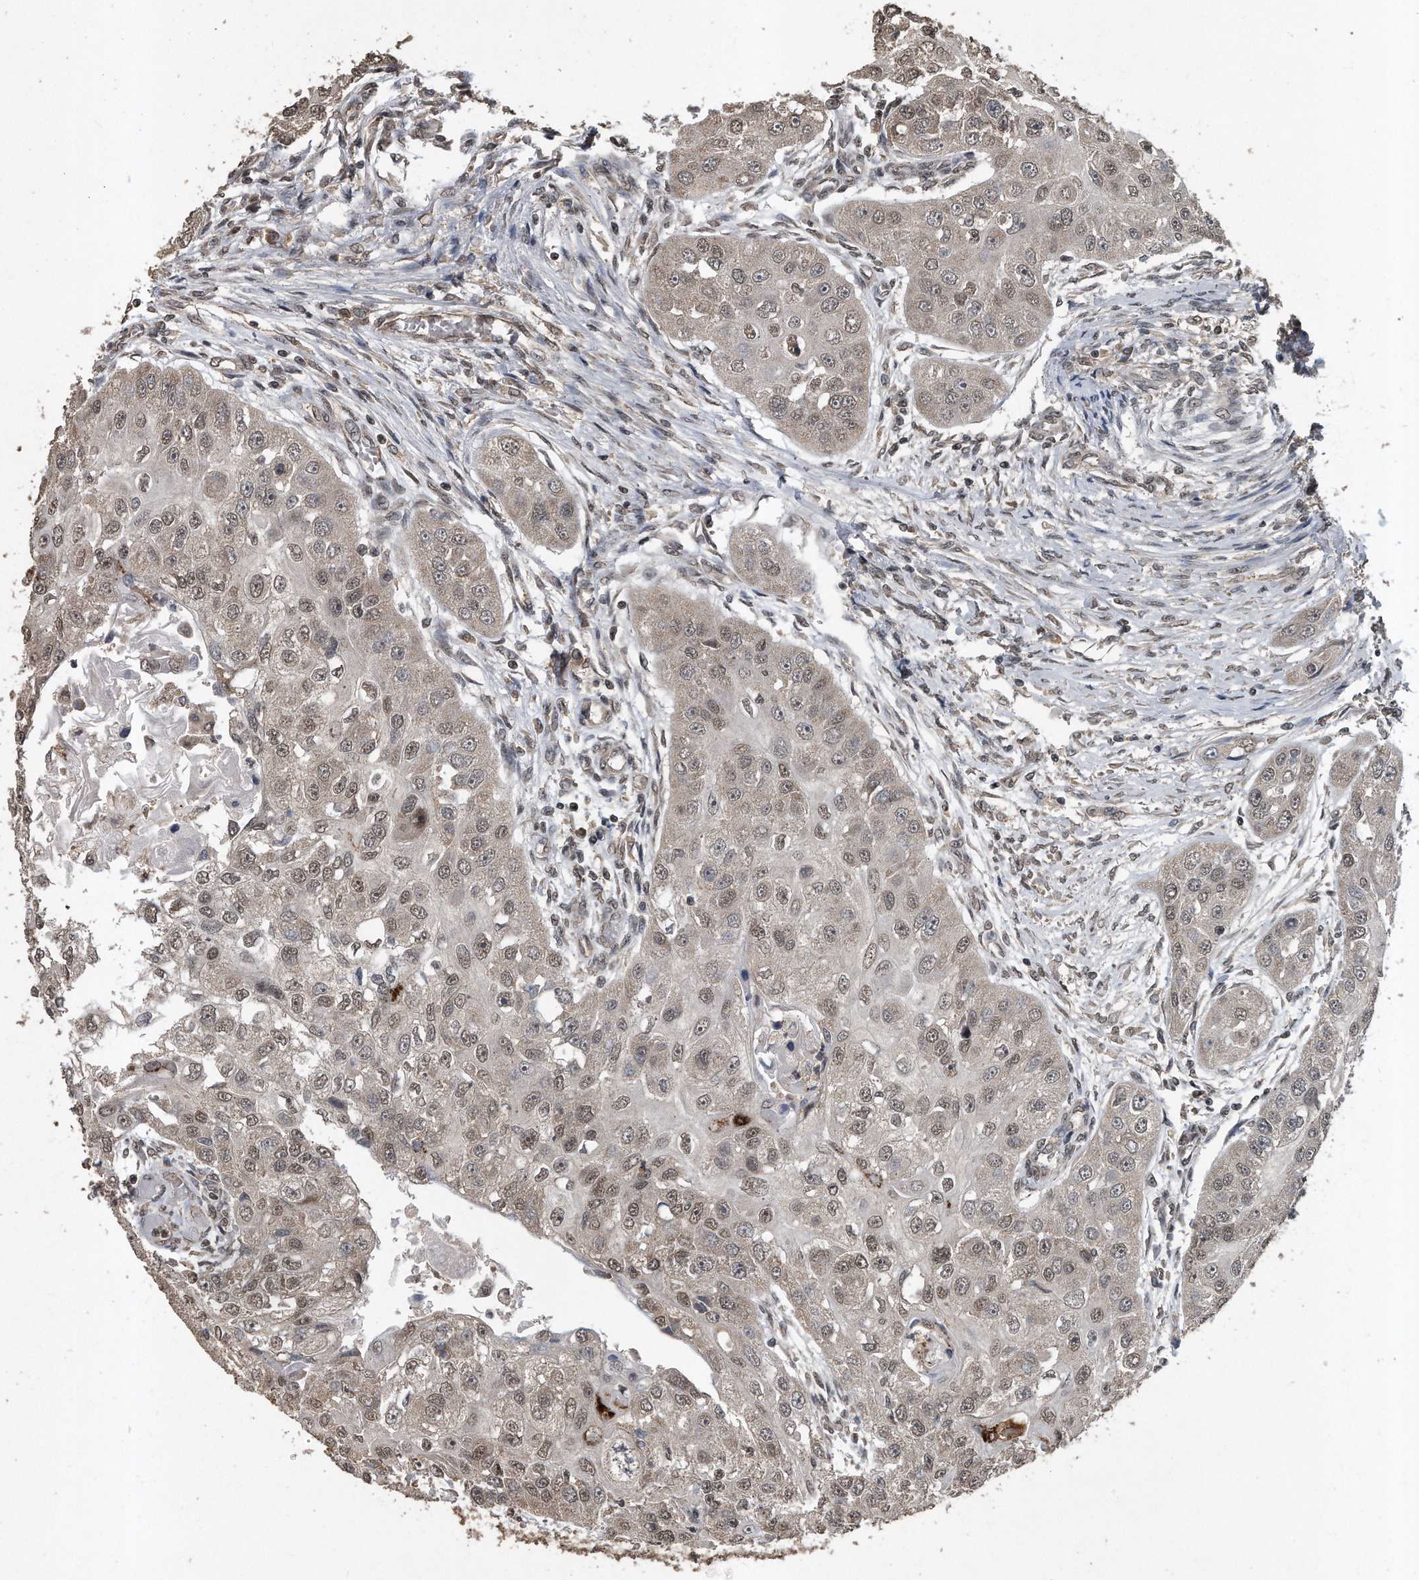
{"staining": {"intensity": "weak", "quantity": ">75%", "location": "nuclear"}, "tissue": "head and neck cancer", "cell_type": "Tumor cells", "image_type": "cancer", "snomed": [{"axis": "morphology", "description": "Normal tissue, NOS"}, {"axis": "morphology", "description": "Squamous cell carcinoma, NOS"}, {"axis": "topography", "description": "Skeletal muscle"}, {"axis": "topography", "description": "Head-Neck"}], "caption": "Weak nuclear protein positivity is present in about >75% of tumor cells in head and neck cancer (squamous cell carcinoma). (DAB IHC with brightfield microscopy, high magnification).", "gene": "CRYZL1", "patient": {"sex": "male", "age": 51}}